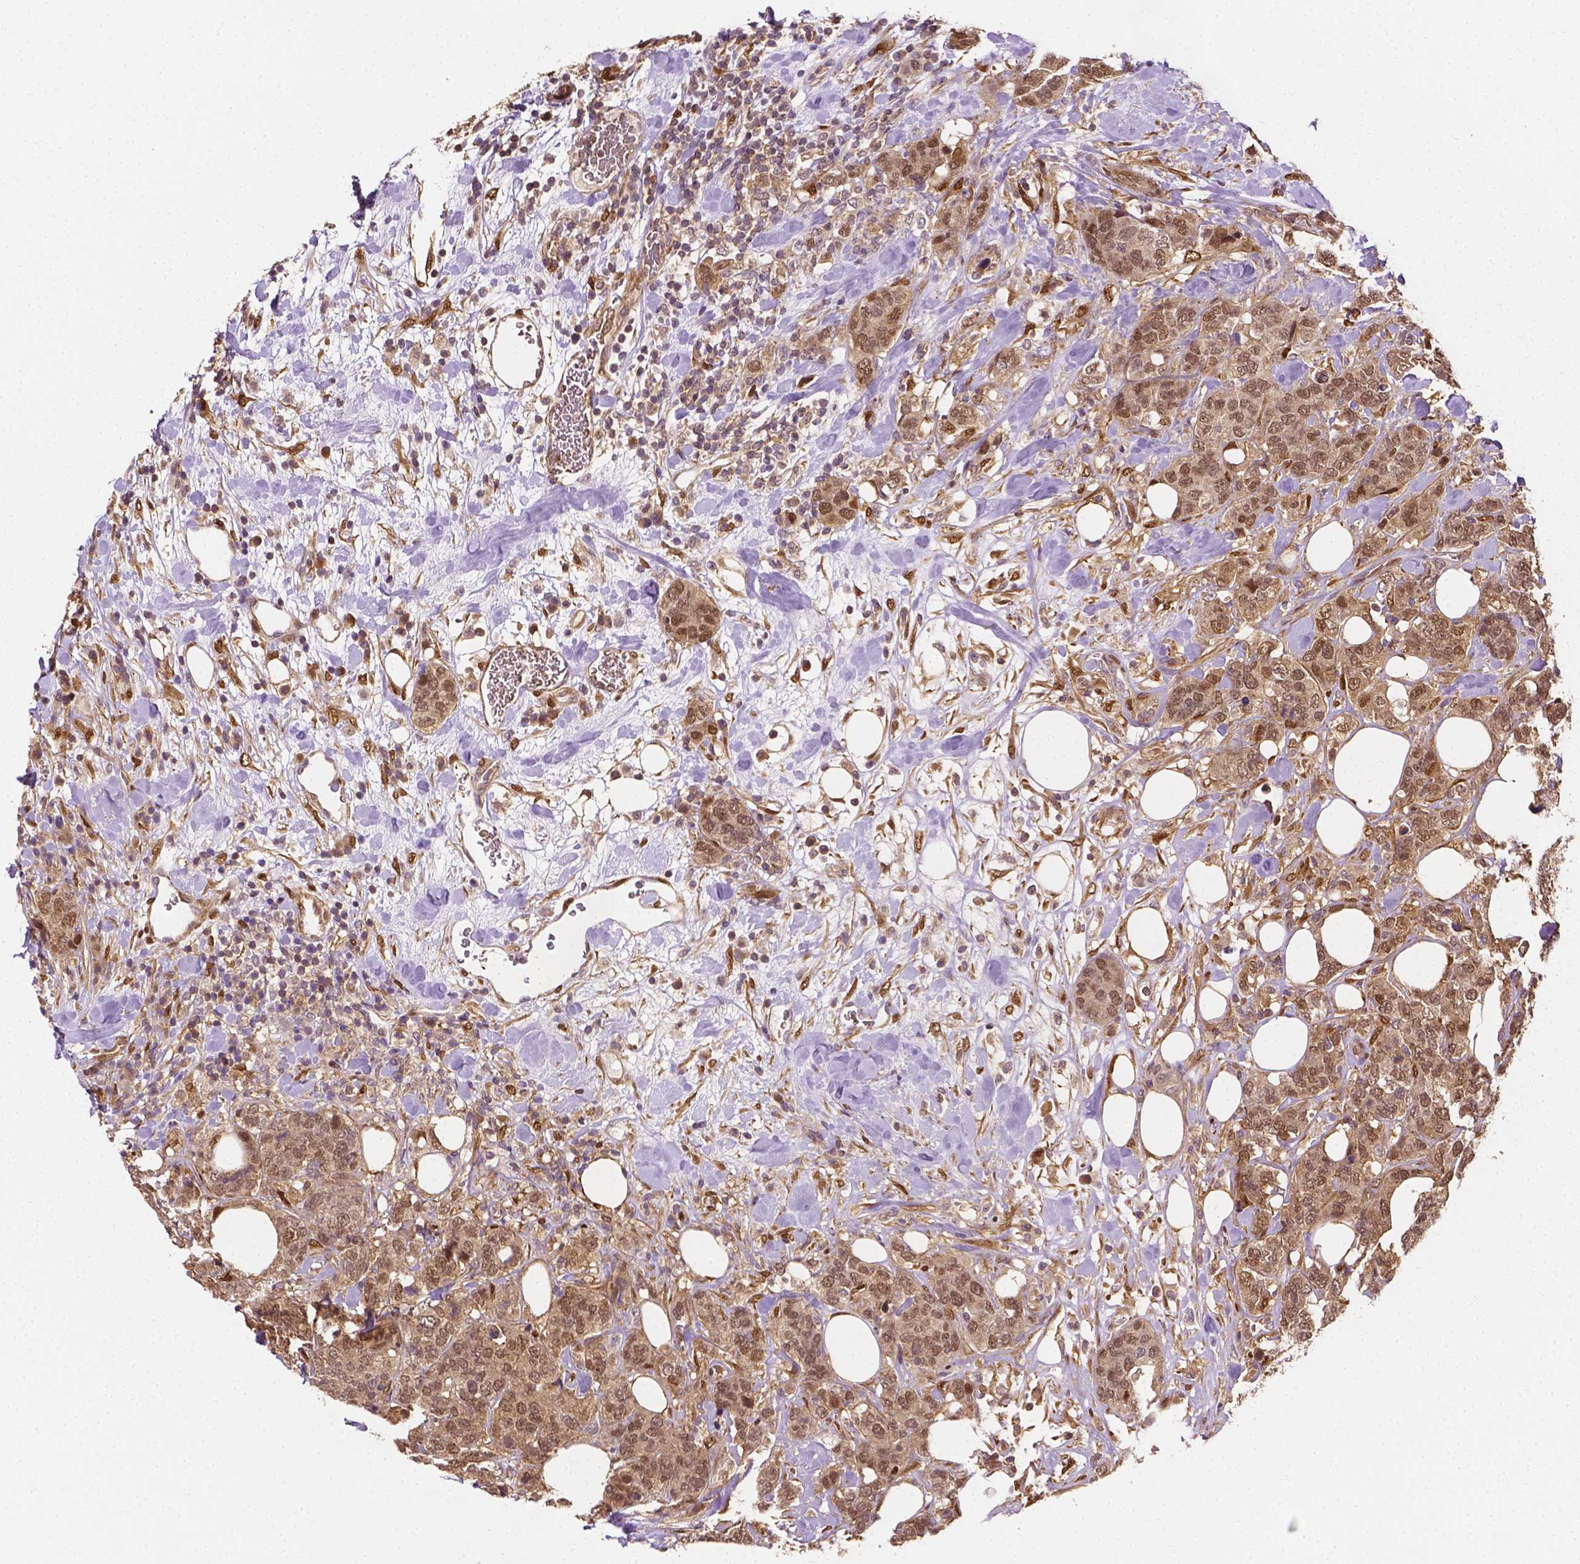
{"staining": {"intensity": "weak", "quantity": ">75%", "location": "cytoplasmic/membranous,nuclear"}, "tissue": "breast cancer", "cell_type": "Tumor cells", "image_type": "cancer", "snomed": [{"axis": "morphology", "description": "Lobular carcinoma"}, {"axis": "topography", "description": "Breast"}], "caption": "The immunohistochemical stain highlights weak cytoplasmic/membranous and nuclear staining in tumor cells of breast lobular carcinoma tissue.", "gene": "YAP1", "patient": {"sex": "female", "age": 59}}